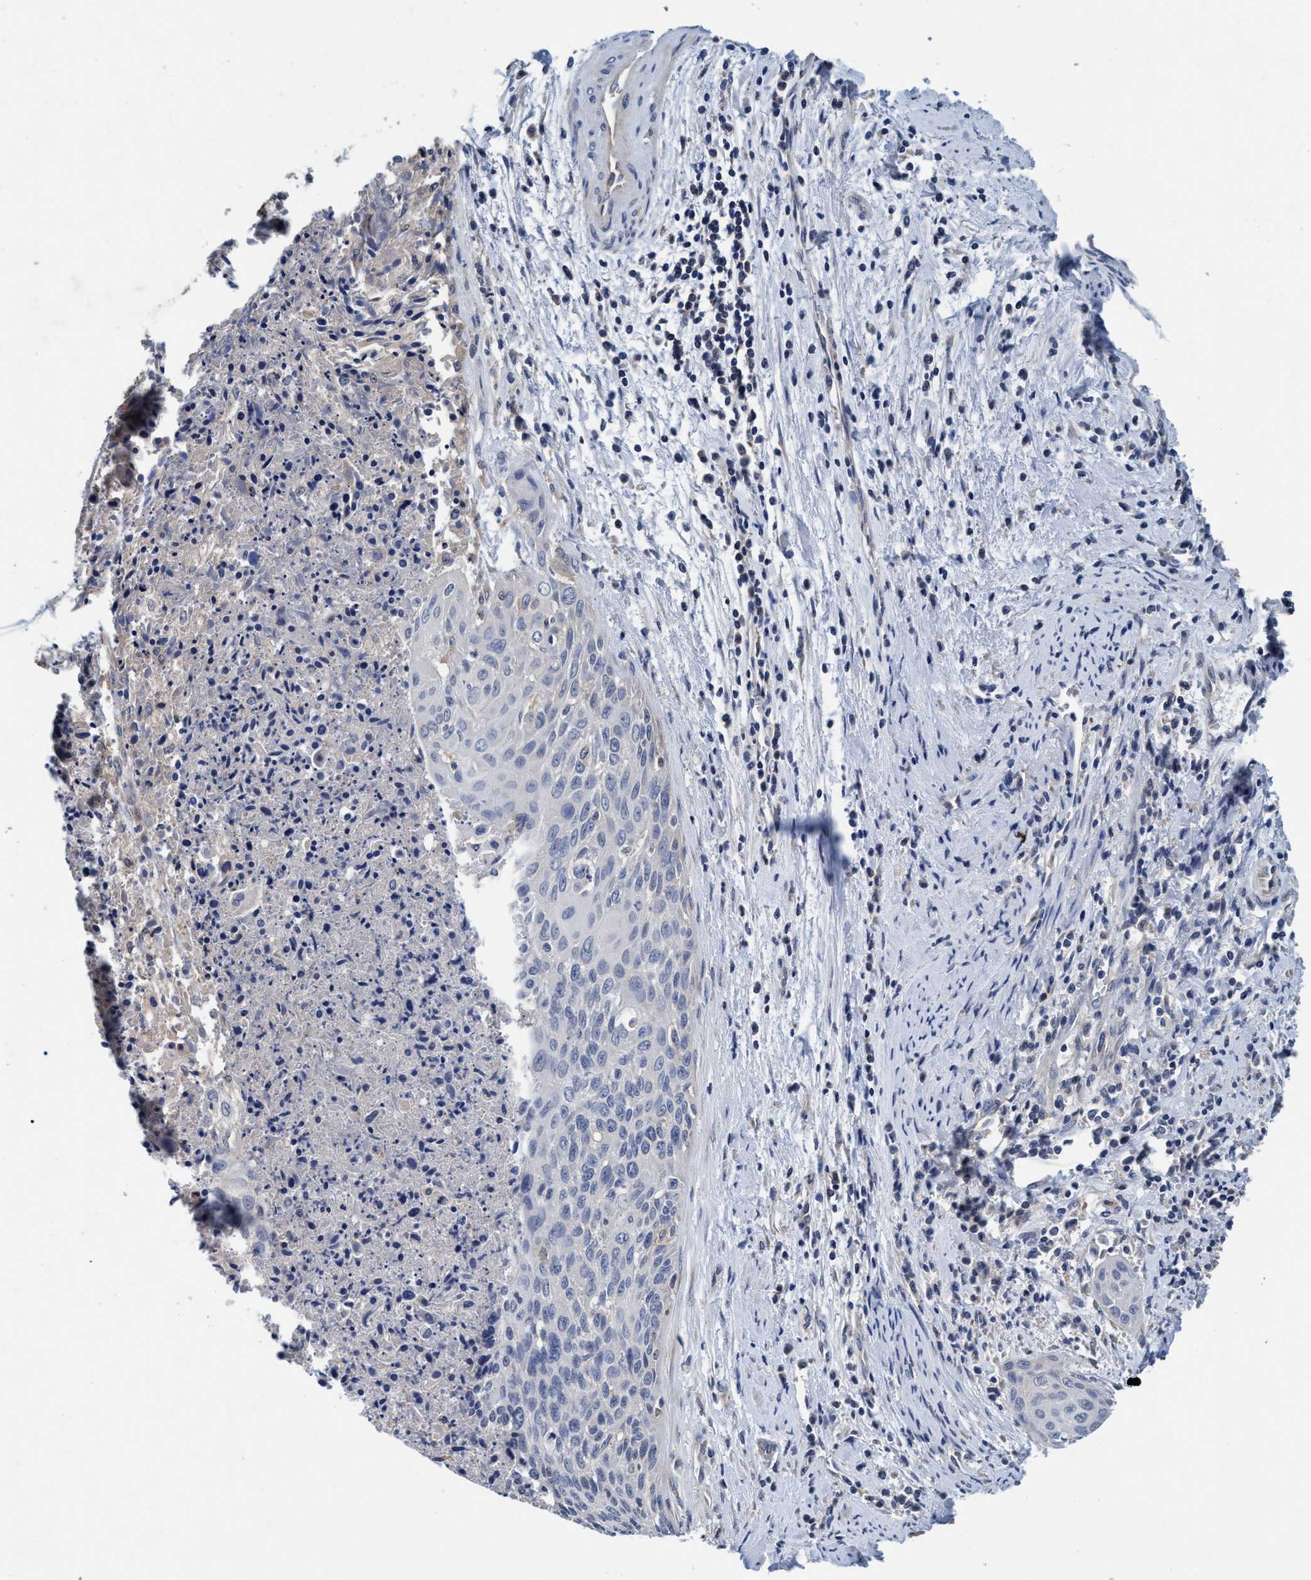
{"staining": {"intensity": "negative", "quantity": "none", "location": "none"}, "tissue": "cervical cancer", "cell_type": "Tumor cells", "image_type": "cancer", "snomed": [{"axis": "morphology", "description": "Squamous cell carcinoma, NOS"}, {"axis": "topography", "description": "Cervix"}], "caption": "Squamous cell carcinoma (cervical) was stained to show a protein in brown. There is no significant positivity in tumor cells.", "gene": "ENDOG", "patient": {"sex": "female", "age": 55}}